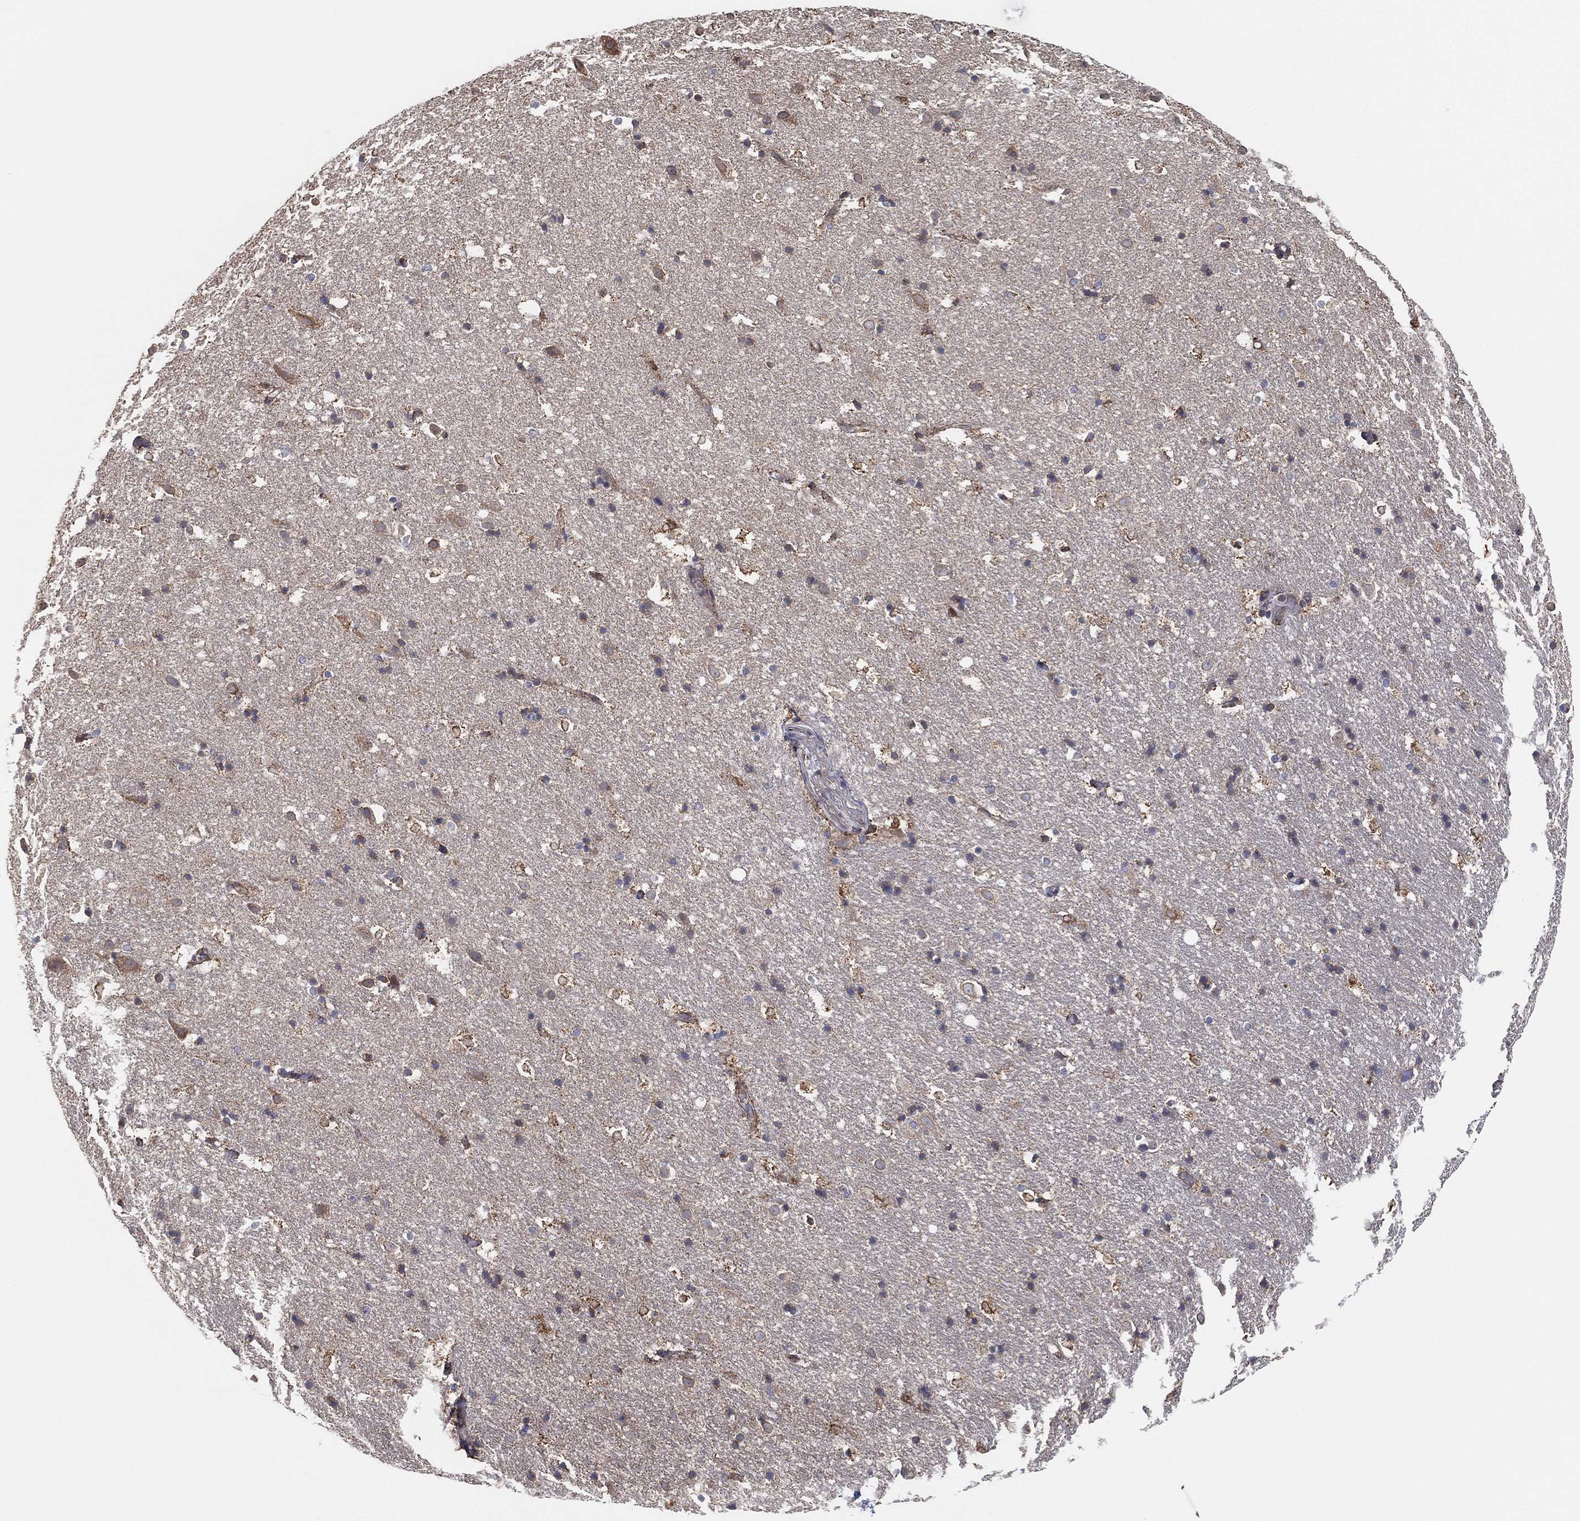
{"staining": {"intensity": "negative", "quantity": "none", "location": "none"}, "tissue": "hippocampus", "cell_type": "Glial cells", "image_type": "normal", "snomed": [{"axis": "morphology", "description": "Normal tissue, NOS"}, {"axis": "topography", "description": "Hippocampus"}], "caption": "An immunohistochemistry (IHC) image of benign hippocampus is shown. There is no staining in glial cells of hippocampus. Brightfield microscopy of IHC stained with DAB (3,3'-diaminobenzidine) (brown) and hematoxylin (blue), captured at high magnification.", "gene": "CYB5B", "patient": {"sex": "male", "age": 49}}